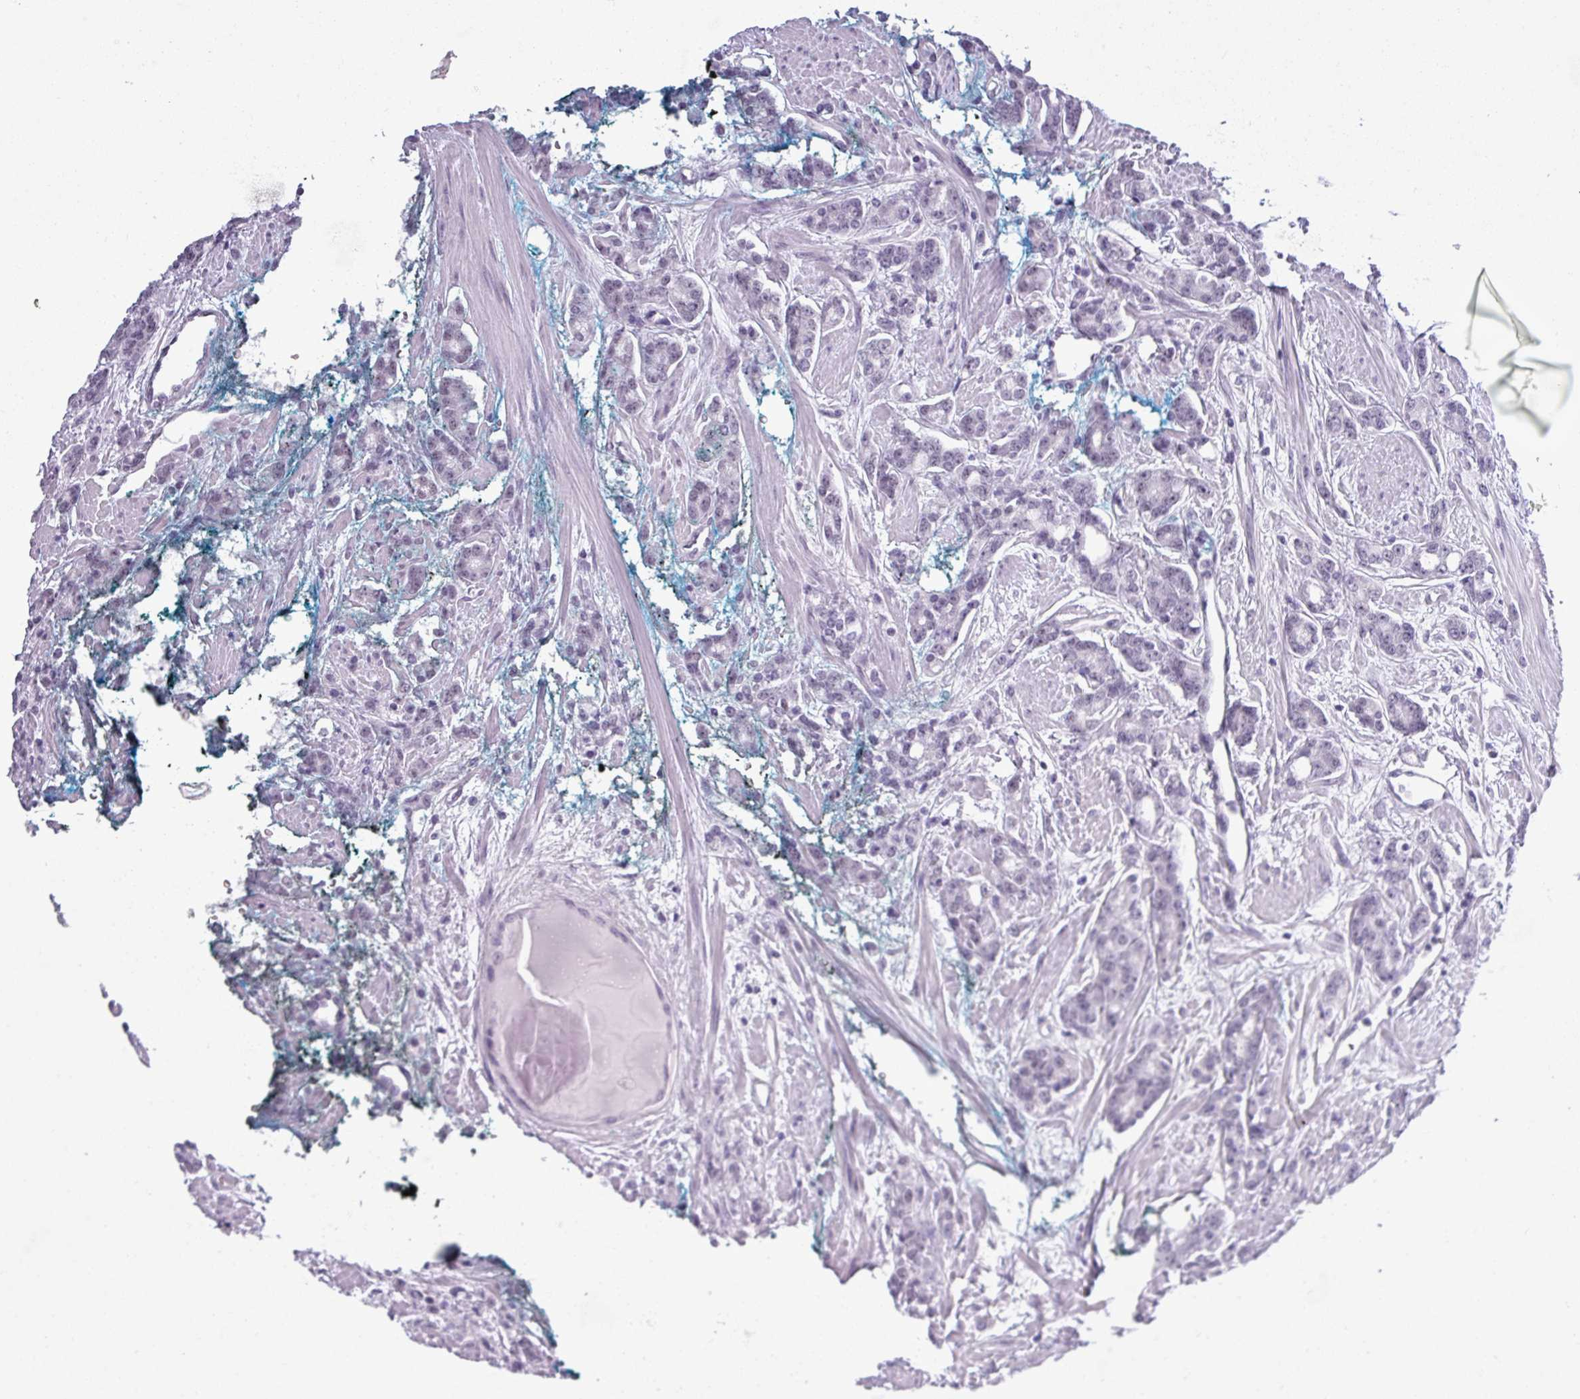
{"staining": {"intensity": "weak", "quantity": "<25%", "location": "nuclear"}, "tissue": "prostate cancer", "cell_type": "Tumor cells", "image_type": "cancer", "snomed": [{"axis": "morphology", "description": "Adenocarcinoma, High grade"}, {"axis": "topography", "description": "Prostate"}], "caption": "The IHC micrograph has no significant expression in tumor cells of adenocarcinoma (high-grade) (prostate) tissue.", "gene": "SRGAP1", "patient": {"sex": "male", "age": 62}}